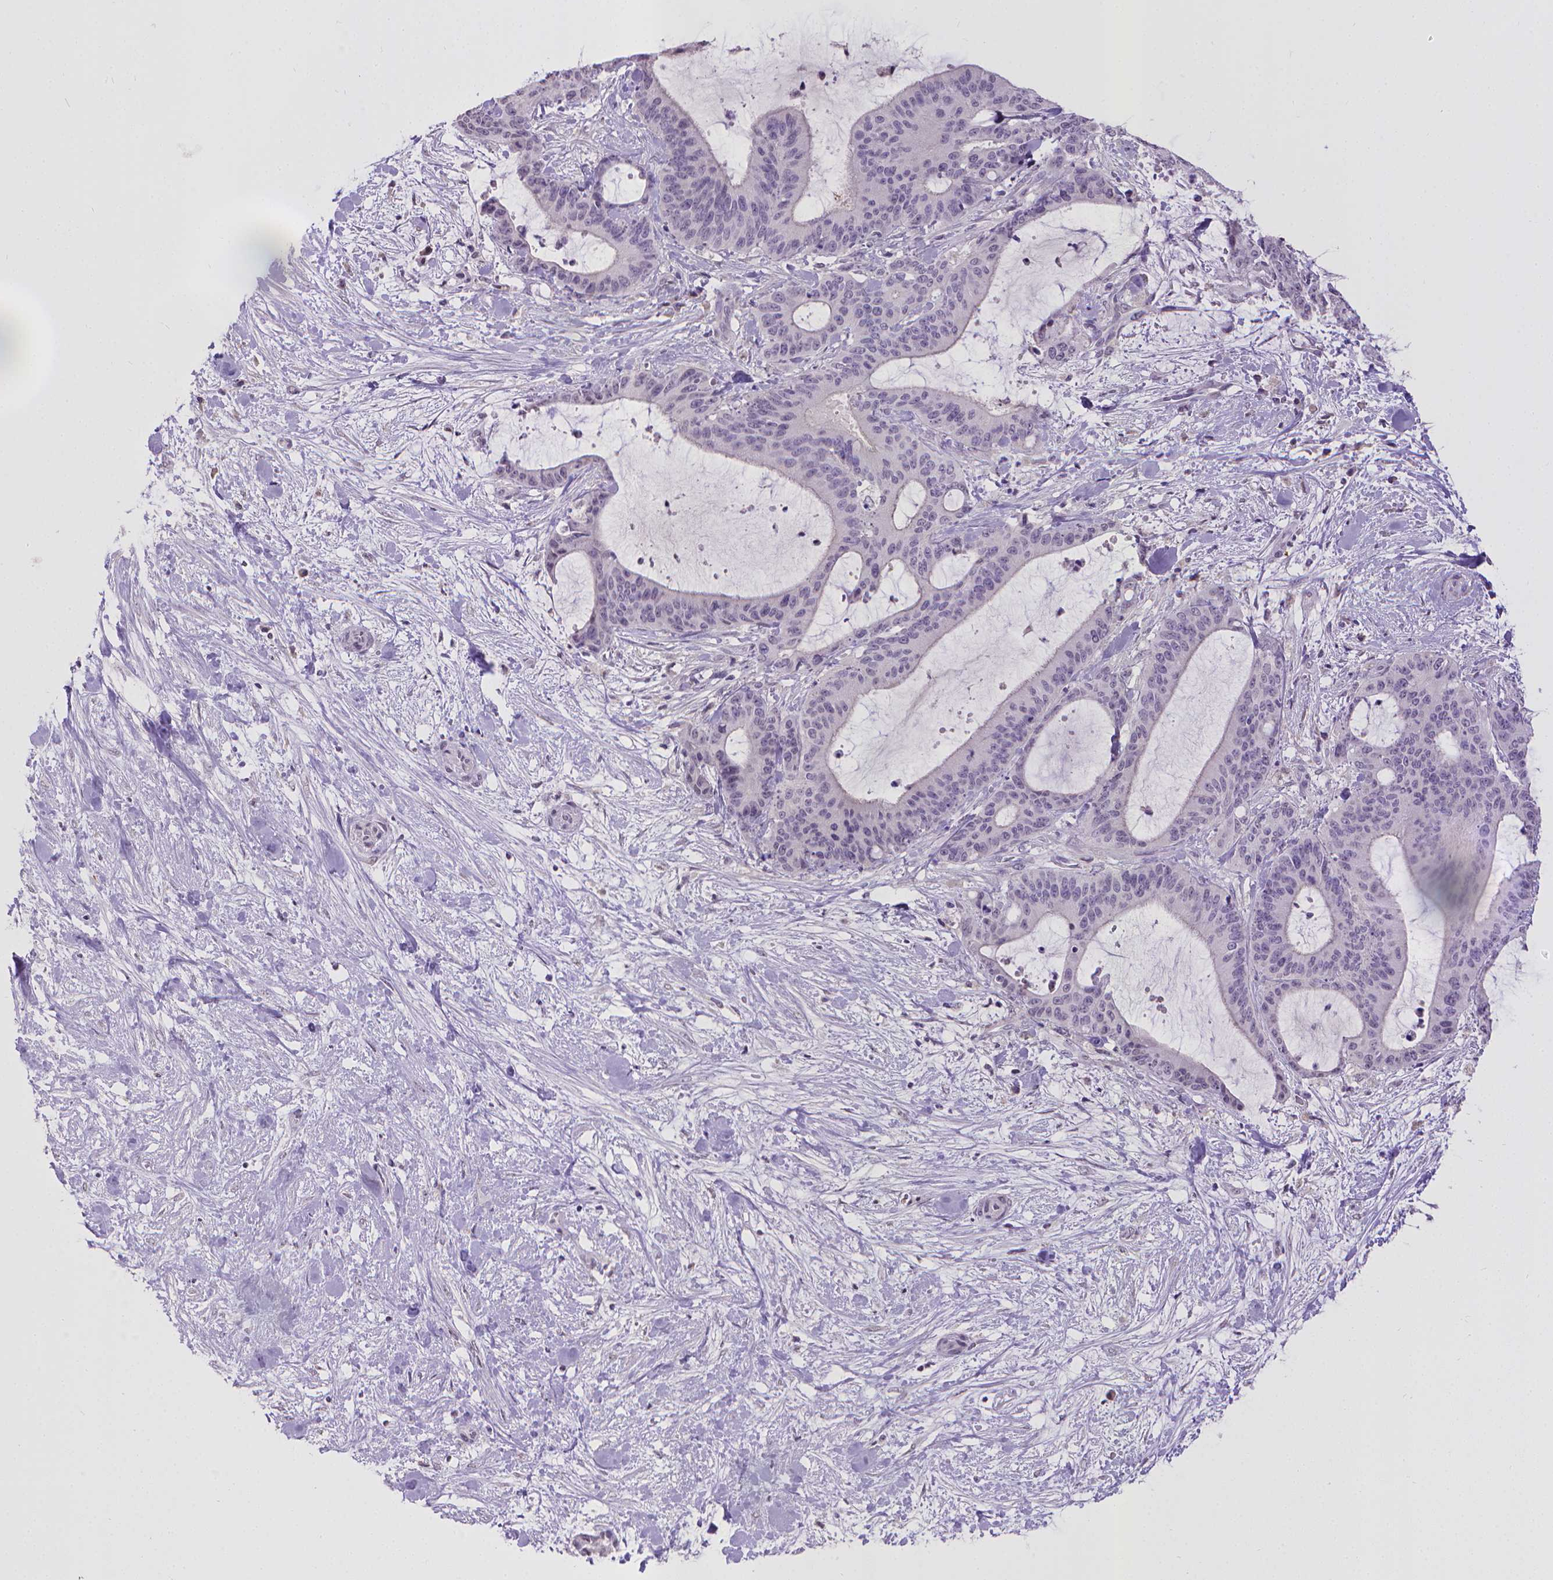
{"staining": {"intensity": "negative", "quantity": "none", "location": "none"}, "tissue": "liver cancer", "cell_type": "Tumor cells", "image_type": "cancer", "snomed": [{"axis": "morphology", "description": "Cholangiocarcinoma"}, {"axis": "topography", "description": "Liver"}], "caption": "High power microscopy histopathology image of an immunohistochemistry image of cholangiocarcinoma (liver), revealing no significant positivity in tumor cells.", "gene": "KMO", "patient": {"sex": "female", "age": 73}}